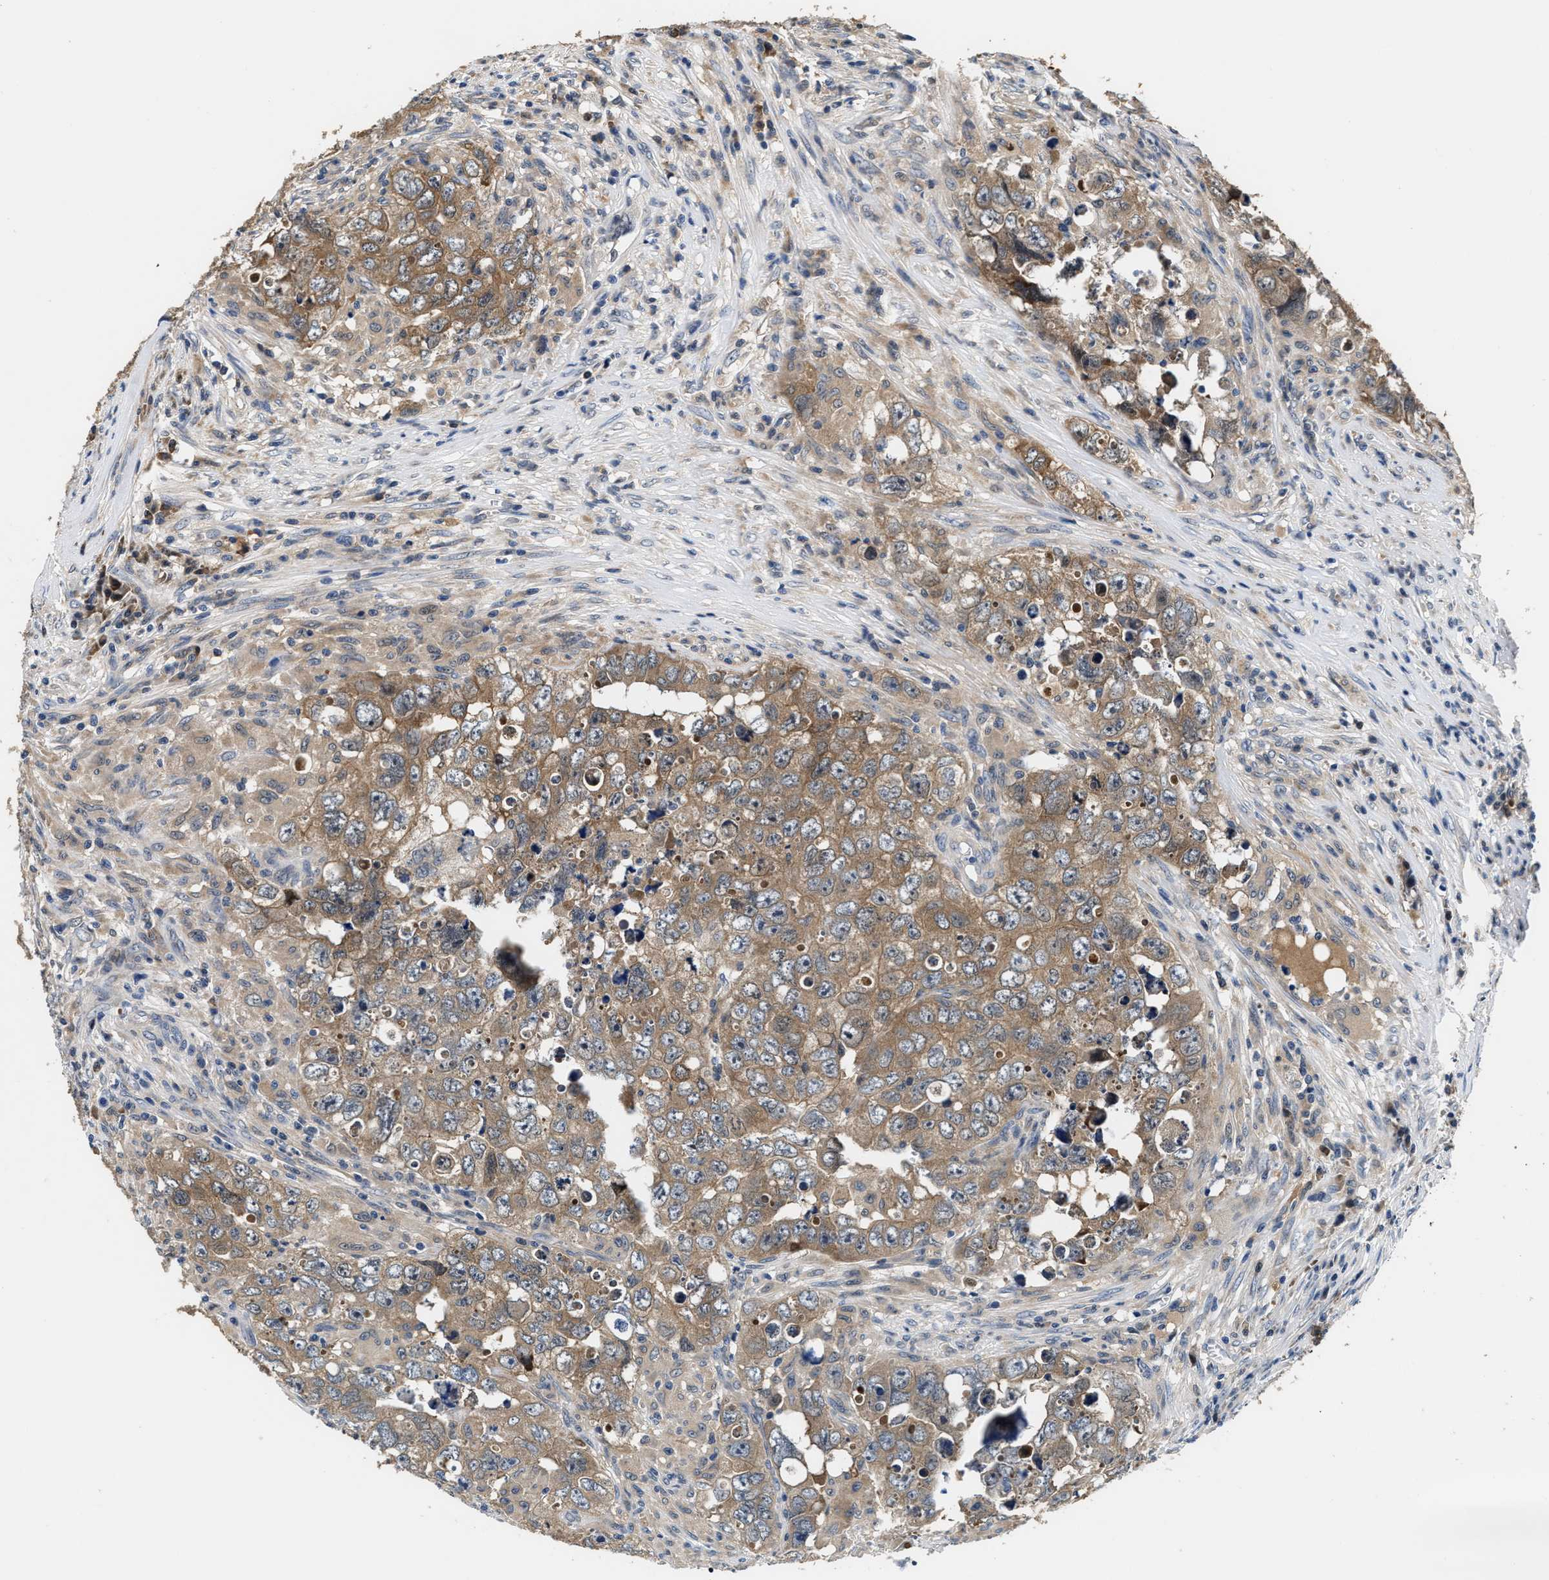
{"staining": {"intensity": "moderate", "quantity": ">75%", "location": "cytoplasmic/membranous"}, "tissue": "testis cancer", "cell_type": "Tumor cells", "image_type": "cancer", "snomed": [{"axis": "morphology", "description": "Seminoma, NOS"}, {"axis": "morphology", "description": "Carcinoma, Embryonal, NOS"}, {"axis": "topography", "description": "Testis"}], "caption": "Protein staining reveals moderate cytoplasmic/membranous positivity in about >75% of tumor cells in seminoma (testis). Using DAB (3,3'-diaminobenzidine) (brown) and hematoxylin (blue) stains, captured at high magnification using brightfield microscopy.", "gene": "PHPT1", "patient": {"sex": "male", "age": 43}}